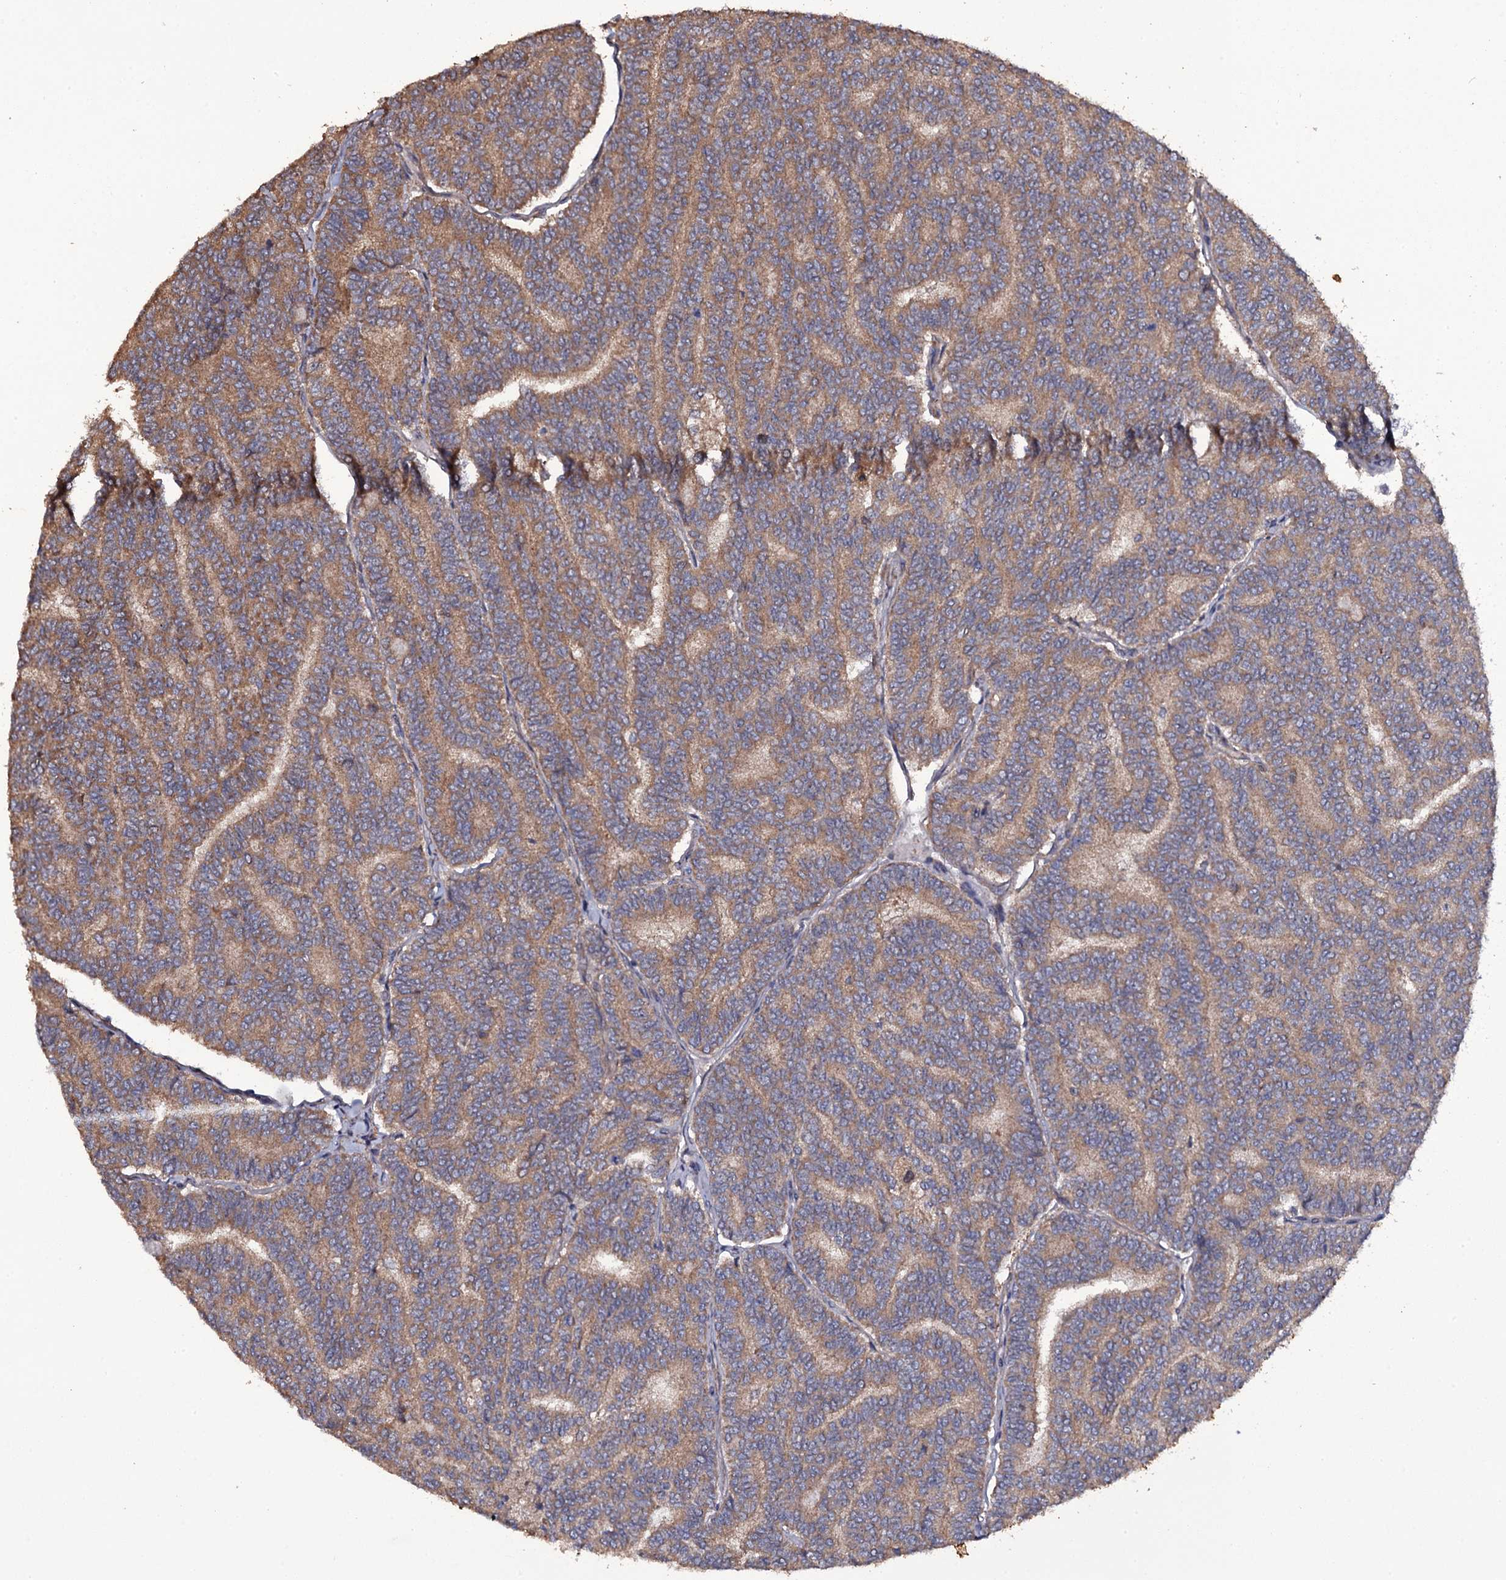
{"staining": {"intensity": "moderate", "quantity": ">75%", "location": "cytoplasmic/membranous"}, "tissue": "thyroid cancer", "cell_type": "Tumor cells", "image_type": "cancer", "snomed": [{"axis": "morphology", "description": "Papillary adenocarcinoma, NOS"}, {"axis": "topography", "description": "Thyroid gland"}], "caption": "Thyroid papillary adenocarcinoma tissue displays moderate cytoplasmic/membranous expression in approximately >75% of tumor cells", "gene": "TTC23", "patient": {"sex": "female", "age": 35}}